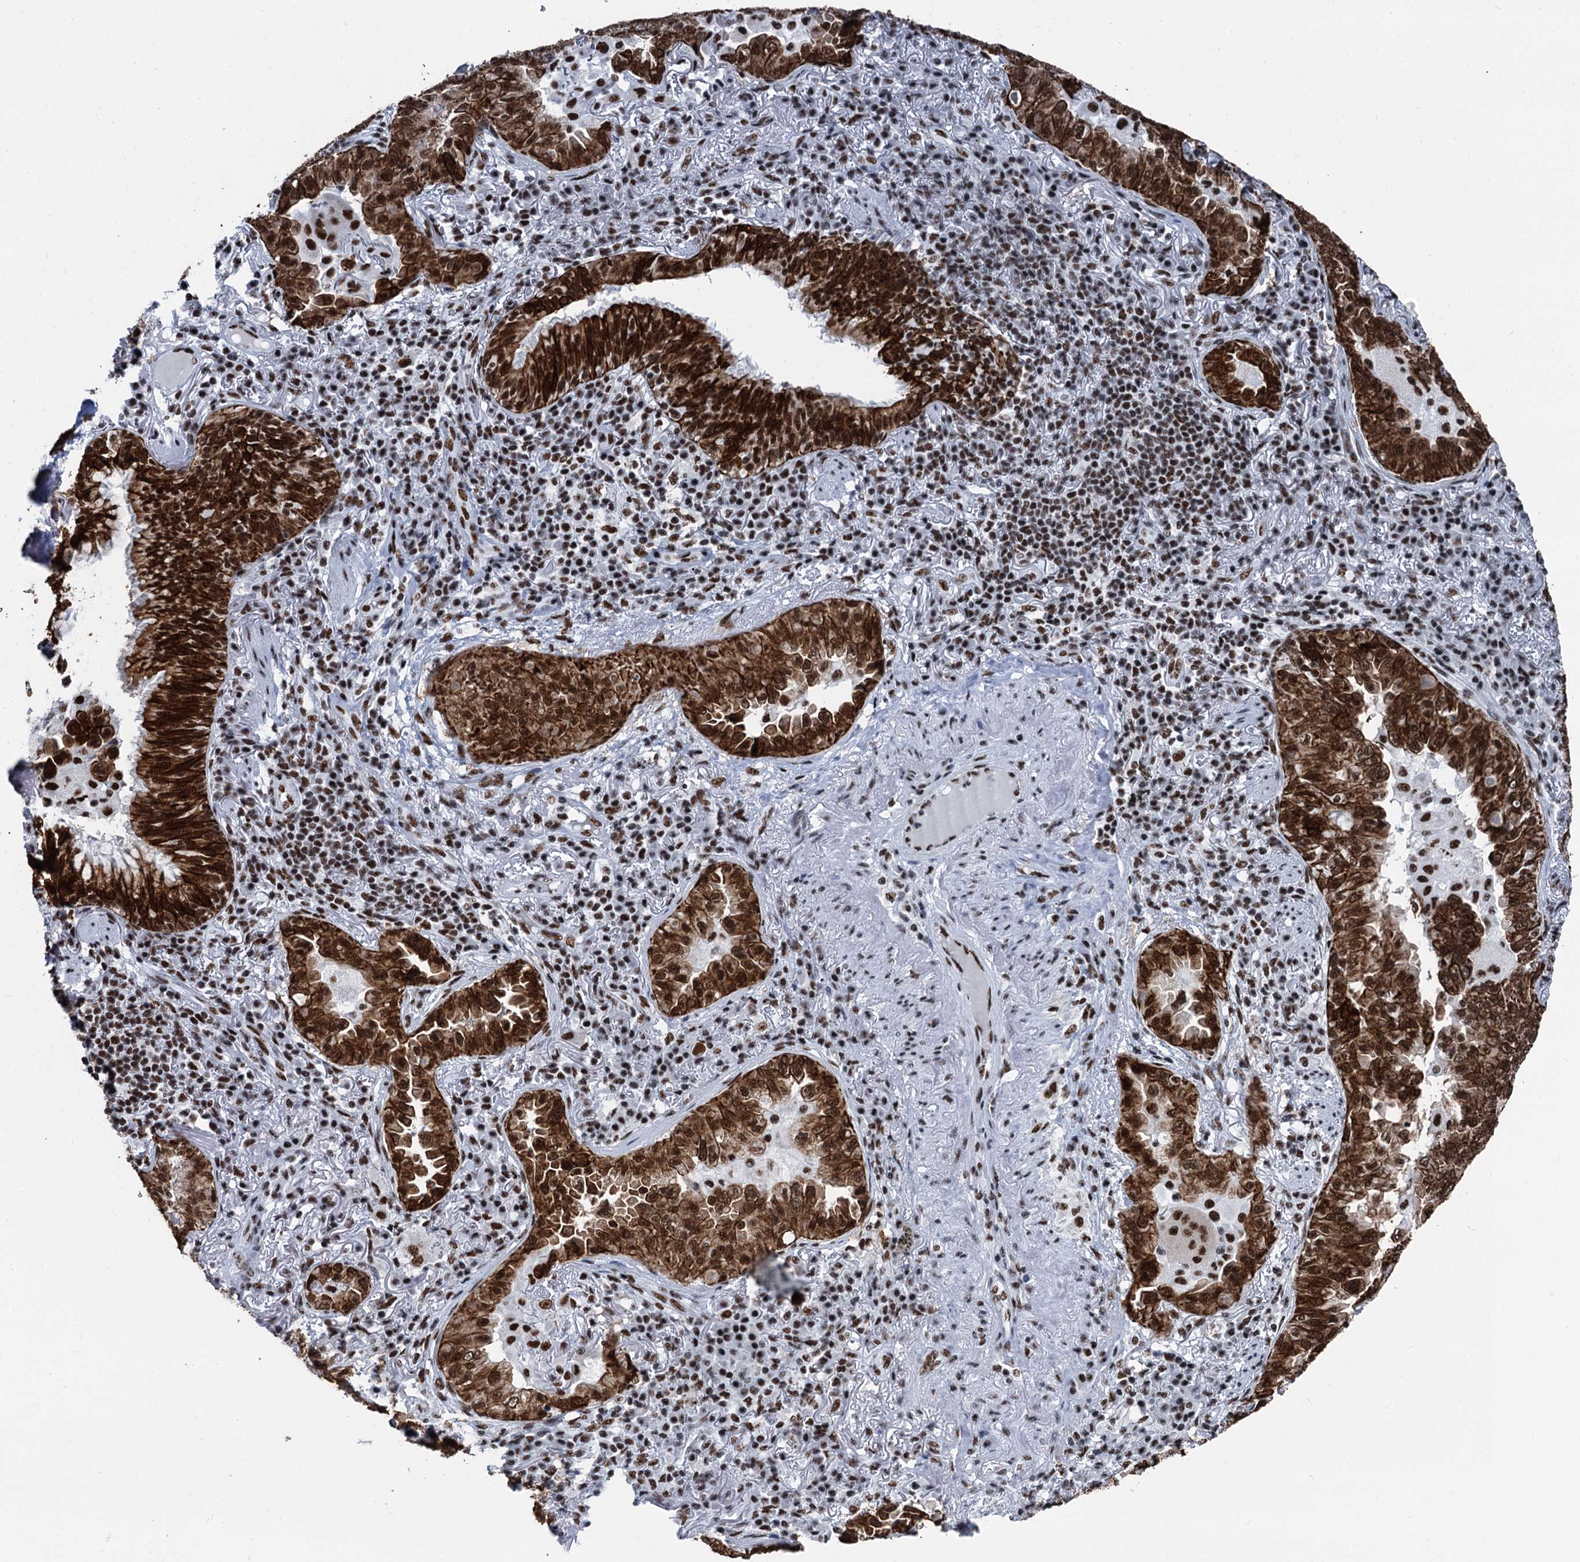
{"staining": {"intensity": "strong", "quantity": ">75%", "location": "cytoplasmic/membranous,nuclear"}, "tissue": "lung cancer", "cell_type": "Tumor cells", "image_type": "cancer", "snomed": [{"axis": "morphology", "description": "Adenocarcinoma, NOS"}, {"axis": "topography", "description": "Lung"}], "caption": "Brown immunohistochemical staining in adenocarcinoma (lung) demonstrates strong cytoplasmic/membranous and nuclear staining in about >75% of tumor cells. (brown staining indicates protein expression, while blue staining denotes nuclei).", "gene": "DDX23", "patient": {"sex": "female", "age": 69}}